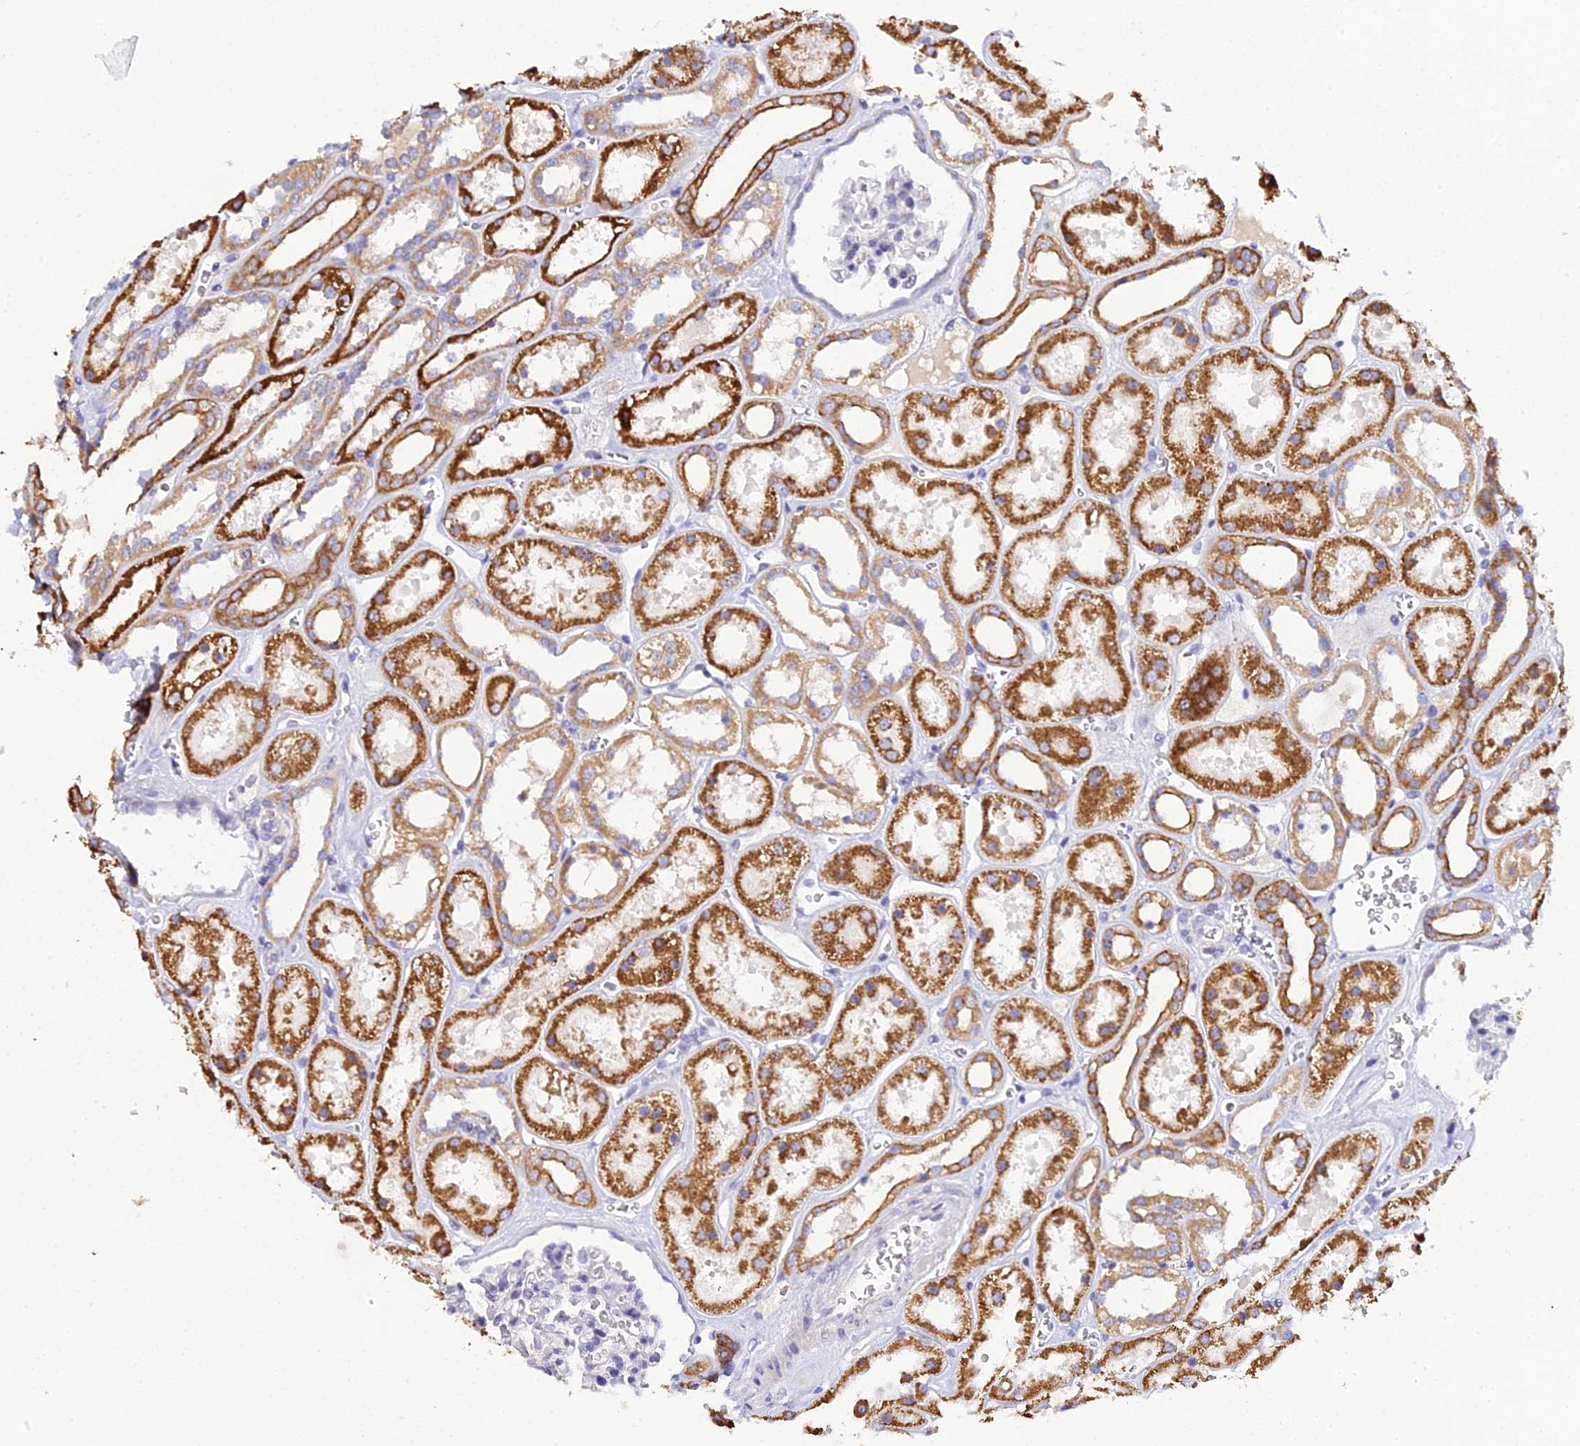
{"staining": {"intensity": "negative", "quantity": "none", "location": "none"}, "tissue": "kidney", "cell_type": "Cells in glomeruli", "image_type": "normal", "snomed": [{"axis": "morphology", "description": "Normal tissue, NOS"}, {"axis": "topography", "description": "Kidney"}], "caption": "IHC photomicrograph of normal kidney: kidney stained with DAB (3,3'-diaminobenzidine) exhibits no significant protein staining in cells in glomeruli. (Stains: DAB IHC with hematoxylin counter stain, Microscopy: brightfield microscopy at high magnification).", "gene": "ZXDA", "patient": {"sex": "female", "age": 41}}